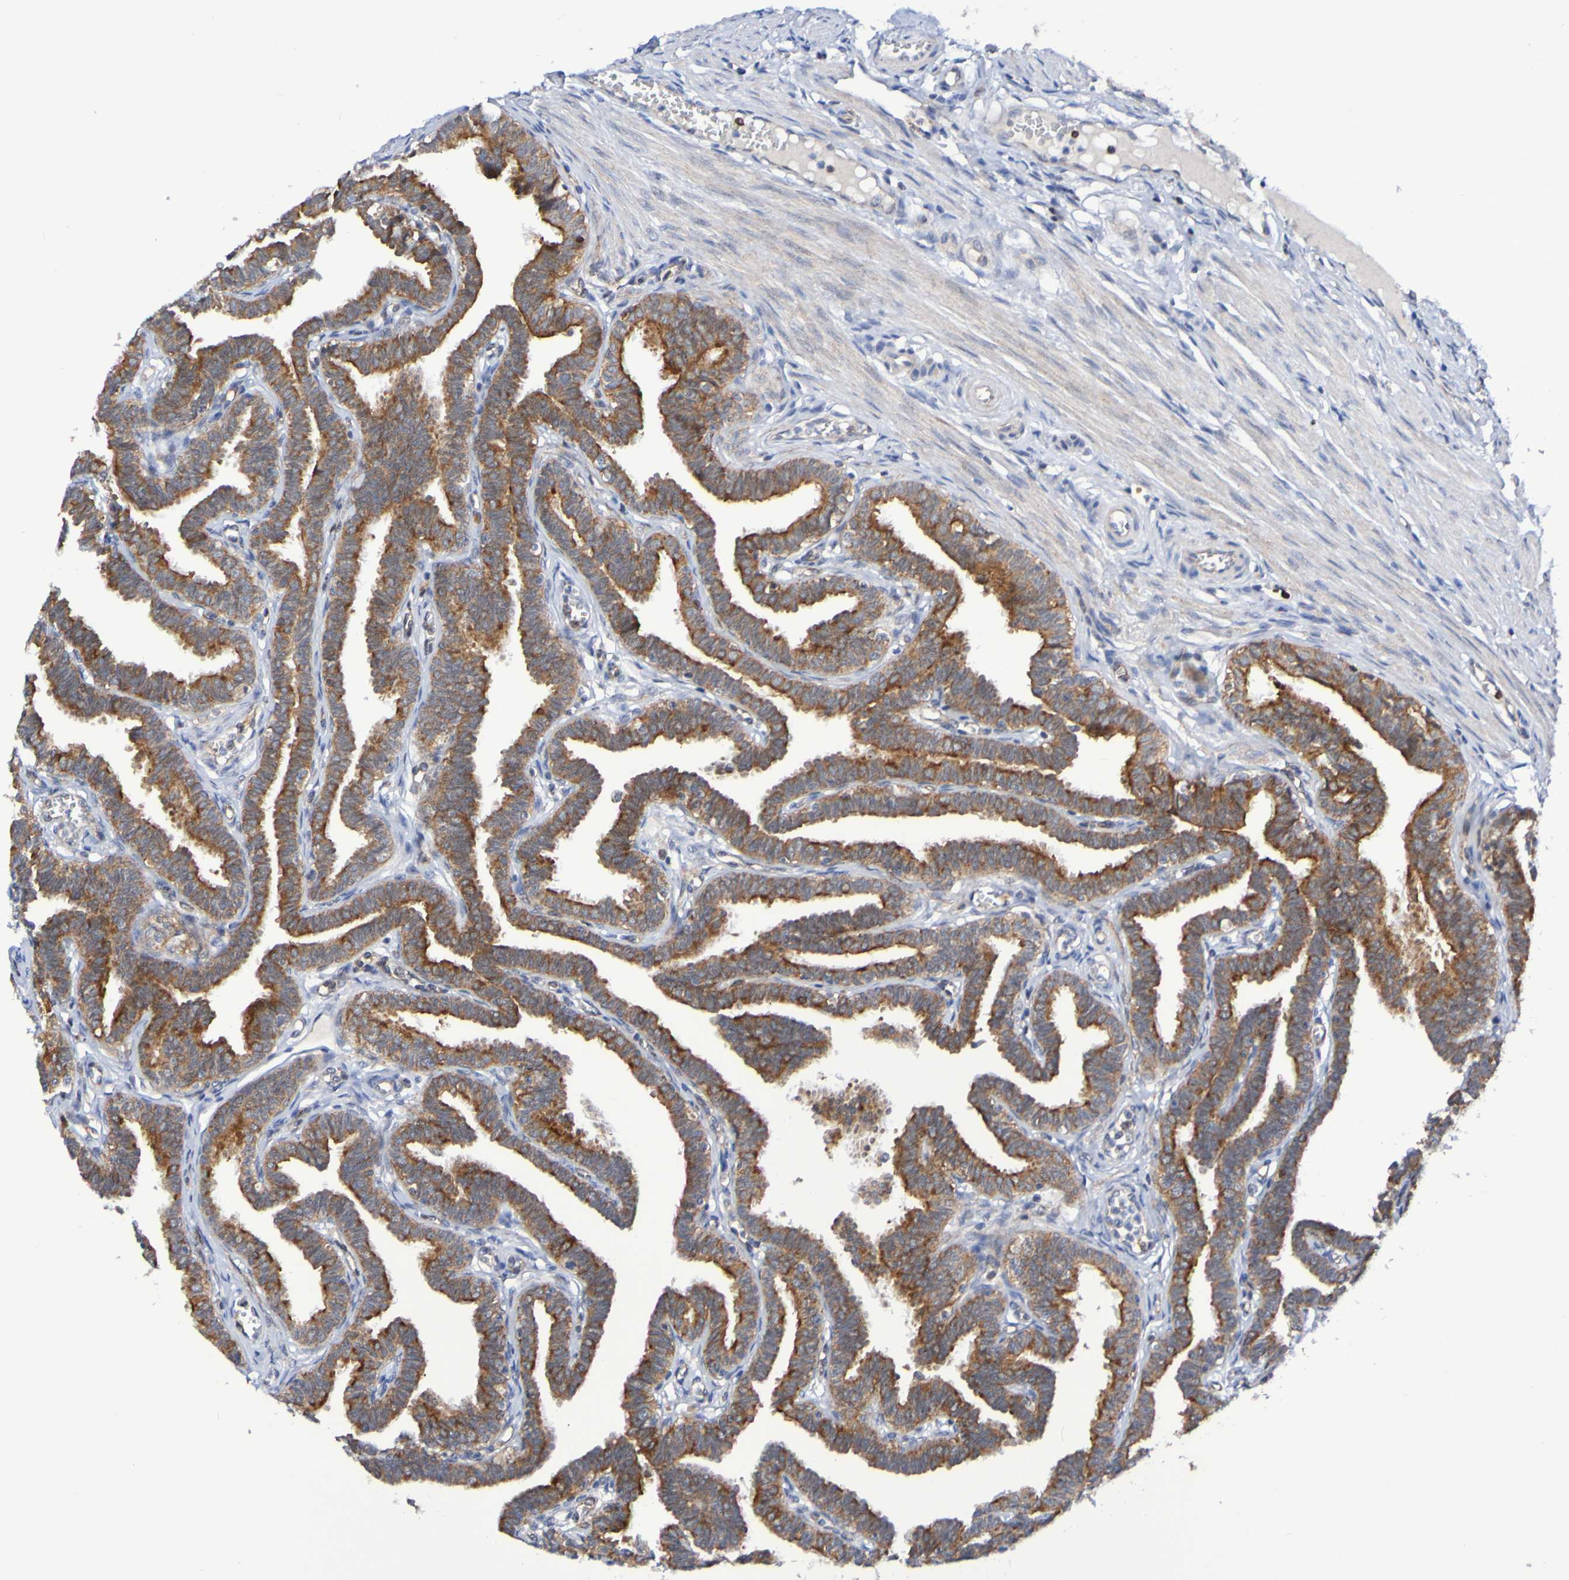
{"staining": {"intensity": "strong", "quantity": ">75%", "location": "cytoplasmic/membranous"}, "tissue": "fallopian tube", "cell_type": "Glandular cells", "image_type": "normal", "snomed": [{"axis": "morphology", "description": "Normal tissue, NOS"}, {"axis": "topography", "description": "Fallopian tube"}, {"axis": "topography", "description": "Ovary"}], "caption": "An immunohistochemistry histopathology image of normal tissue is shown. Protein staining in brown shows strong cytoplasmic/membranous positivity in fallopian tube within glandular cells.", "gene": "GJB1", "patient": {"sex": "female", "age": 23}}